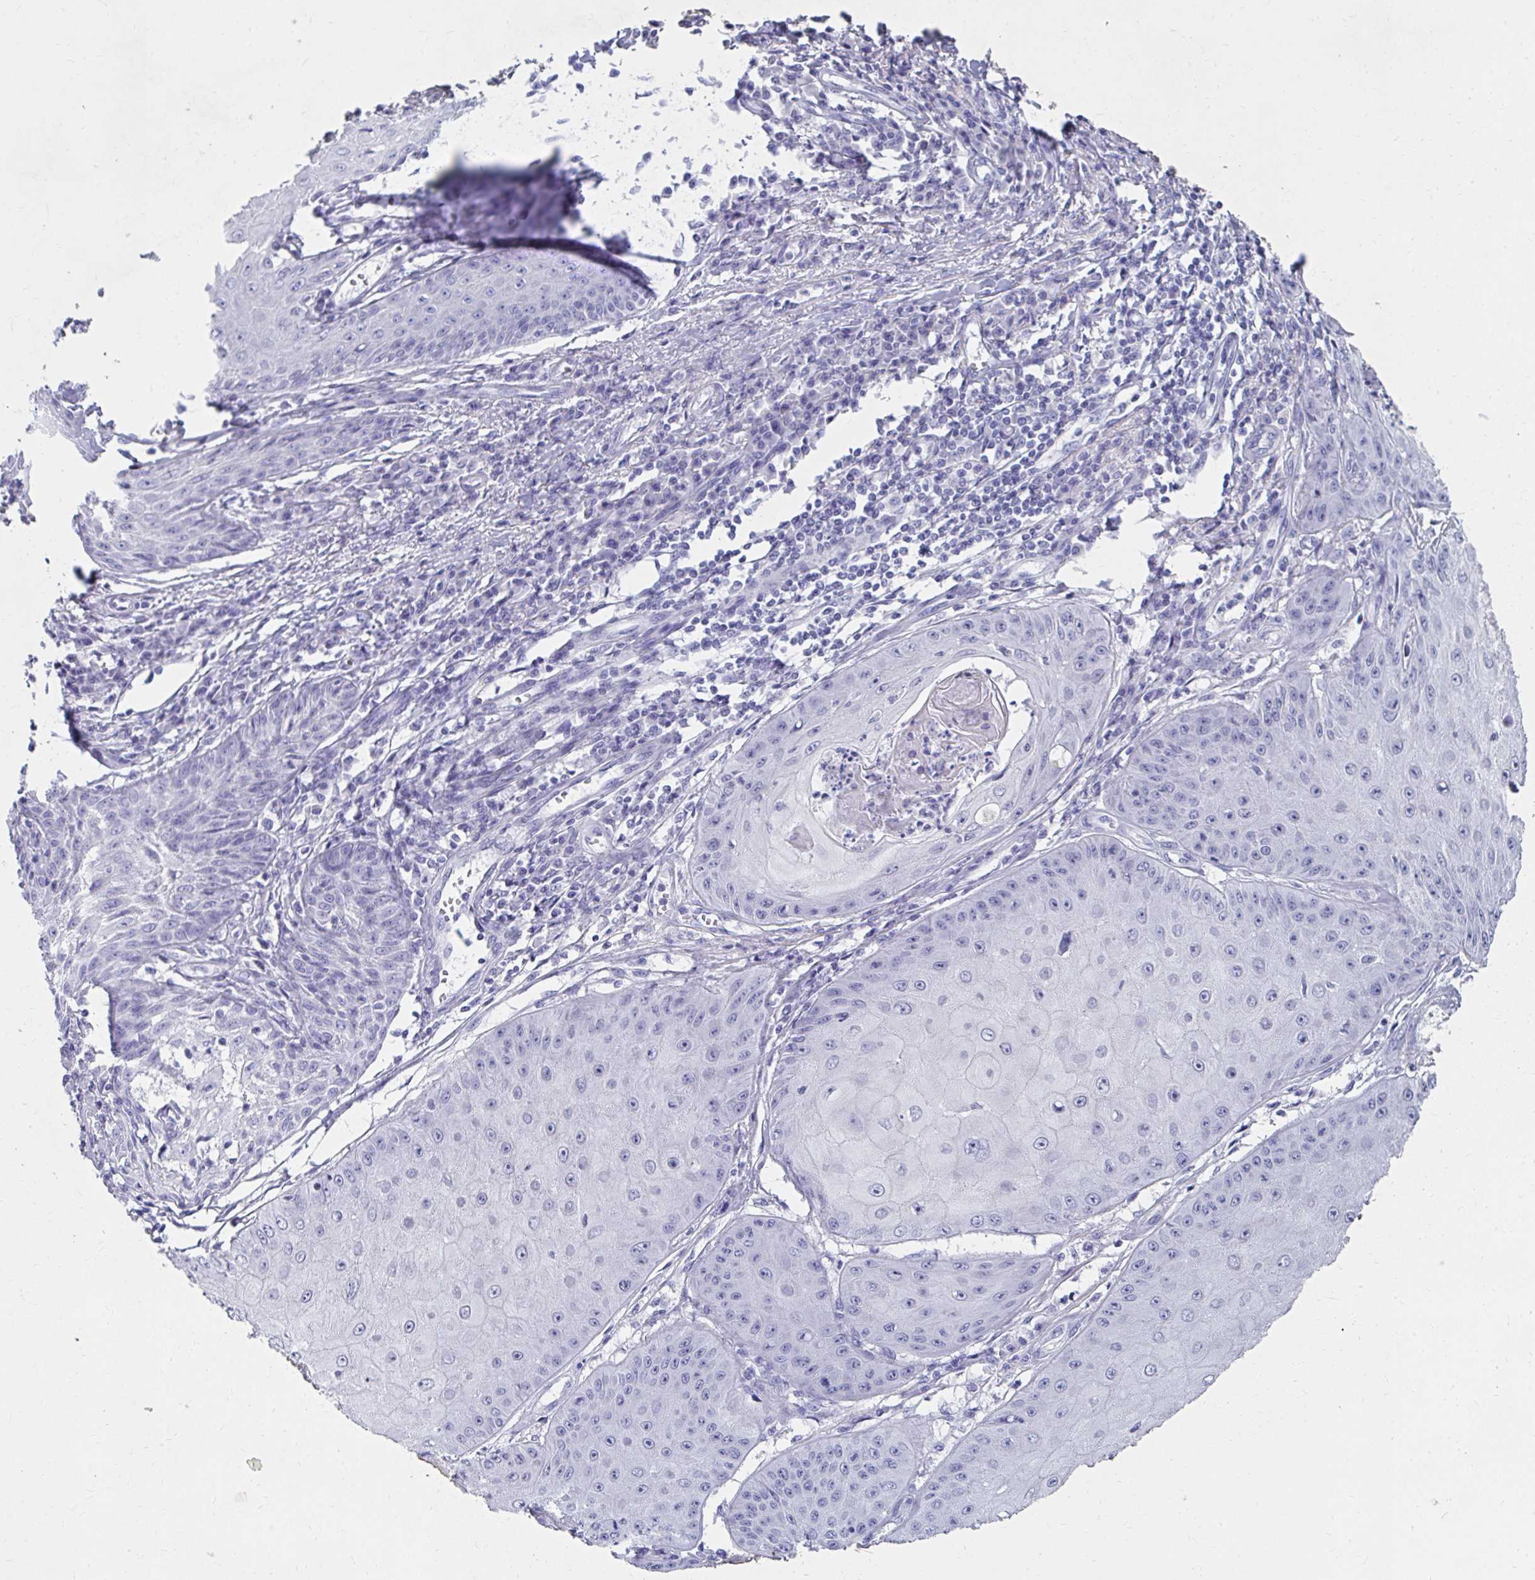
{"staining": {"intensity": "negative", "quantity": "none", "location": "none"}, "tissue": "skin cancer", "cell_type": "Tumor cells", "image_type": "cancer", "snomed": [{"axis": "morphology", "description": "Squamous cell carcinoma, NOS"}, {"axis": "topography", "description": "Skin"}], "caption": "This is an immunohistochemistry histopathology image of human skin cancer. There is no staining in tumor cells.", "gene": "DPEP3", "patient": {"sex": "male", "age": 70}}